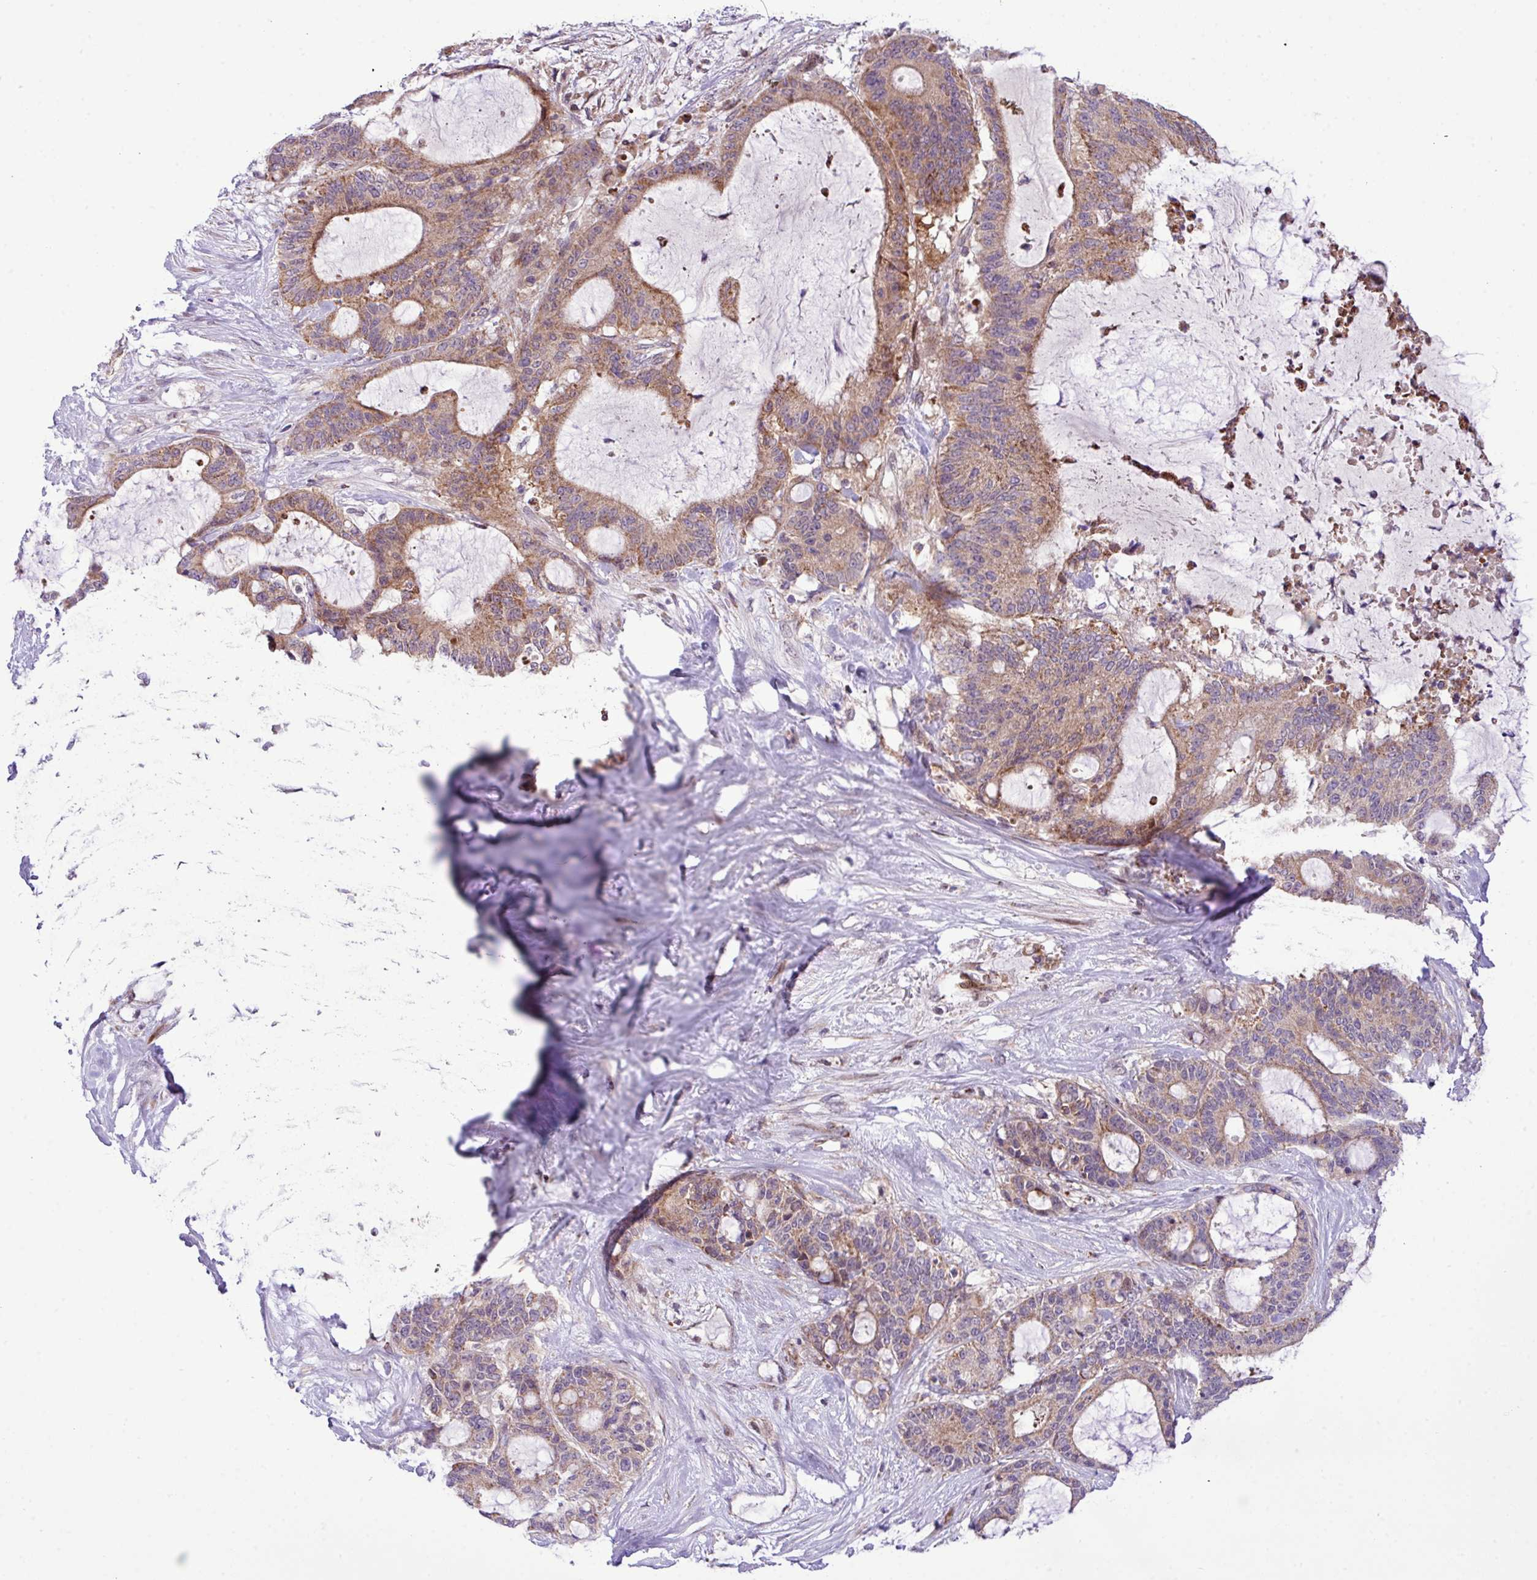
{"staining": {"intensity": "moderate", "quantity": ">75%", "location": "cytoplasmic/membranous"}, "tissue": "liver cancer", "cell_type": "Tumor cells", "image_type": "cancer", "snomed": [{"axis": "morphology", "description": "Normal tissue, NOS"}, {"axis": "morphology", "description": "Cholangiocarcinoma"}, {"axis": "topography", "description": "Liver"}, {"axis": "topography", "description": "Peripheral nerve tissue"}], "caption": "Tumor cells demonstrate medium levels of moderate cytoplasmic/membranous expression in approximately >75% of cells in human liver cholangiocarcinoma.", "gene": "B3GNT9", "patient": {"sex": "female", "age": 73}}